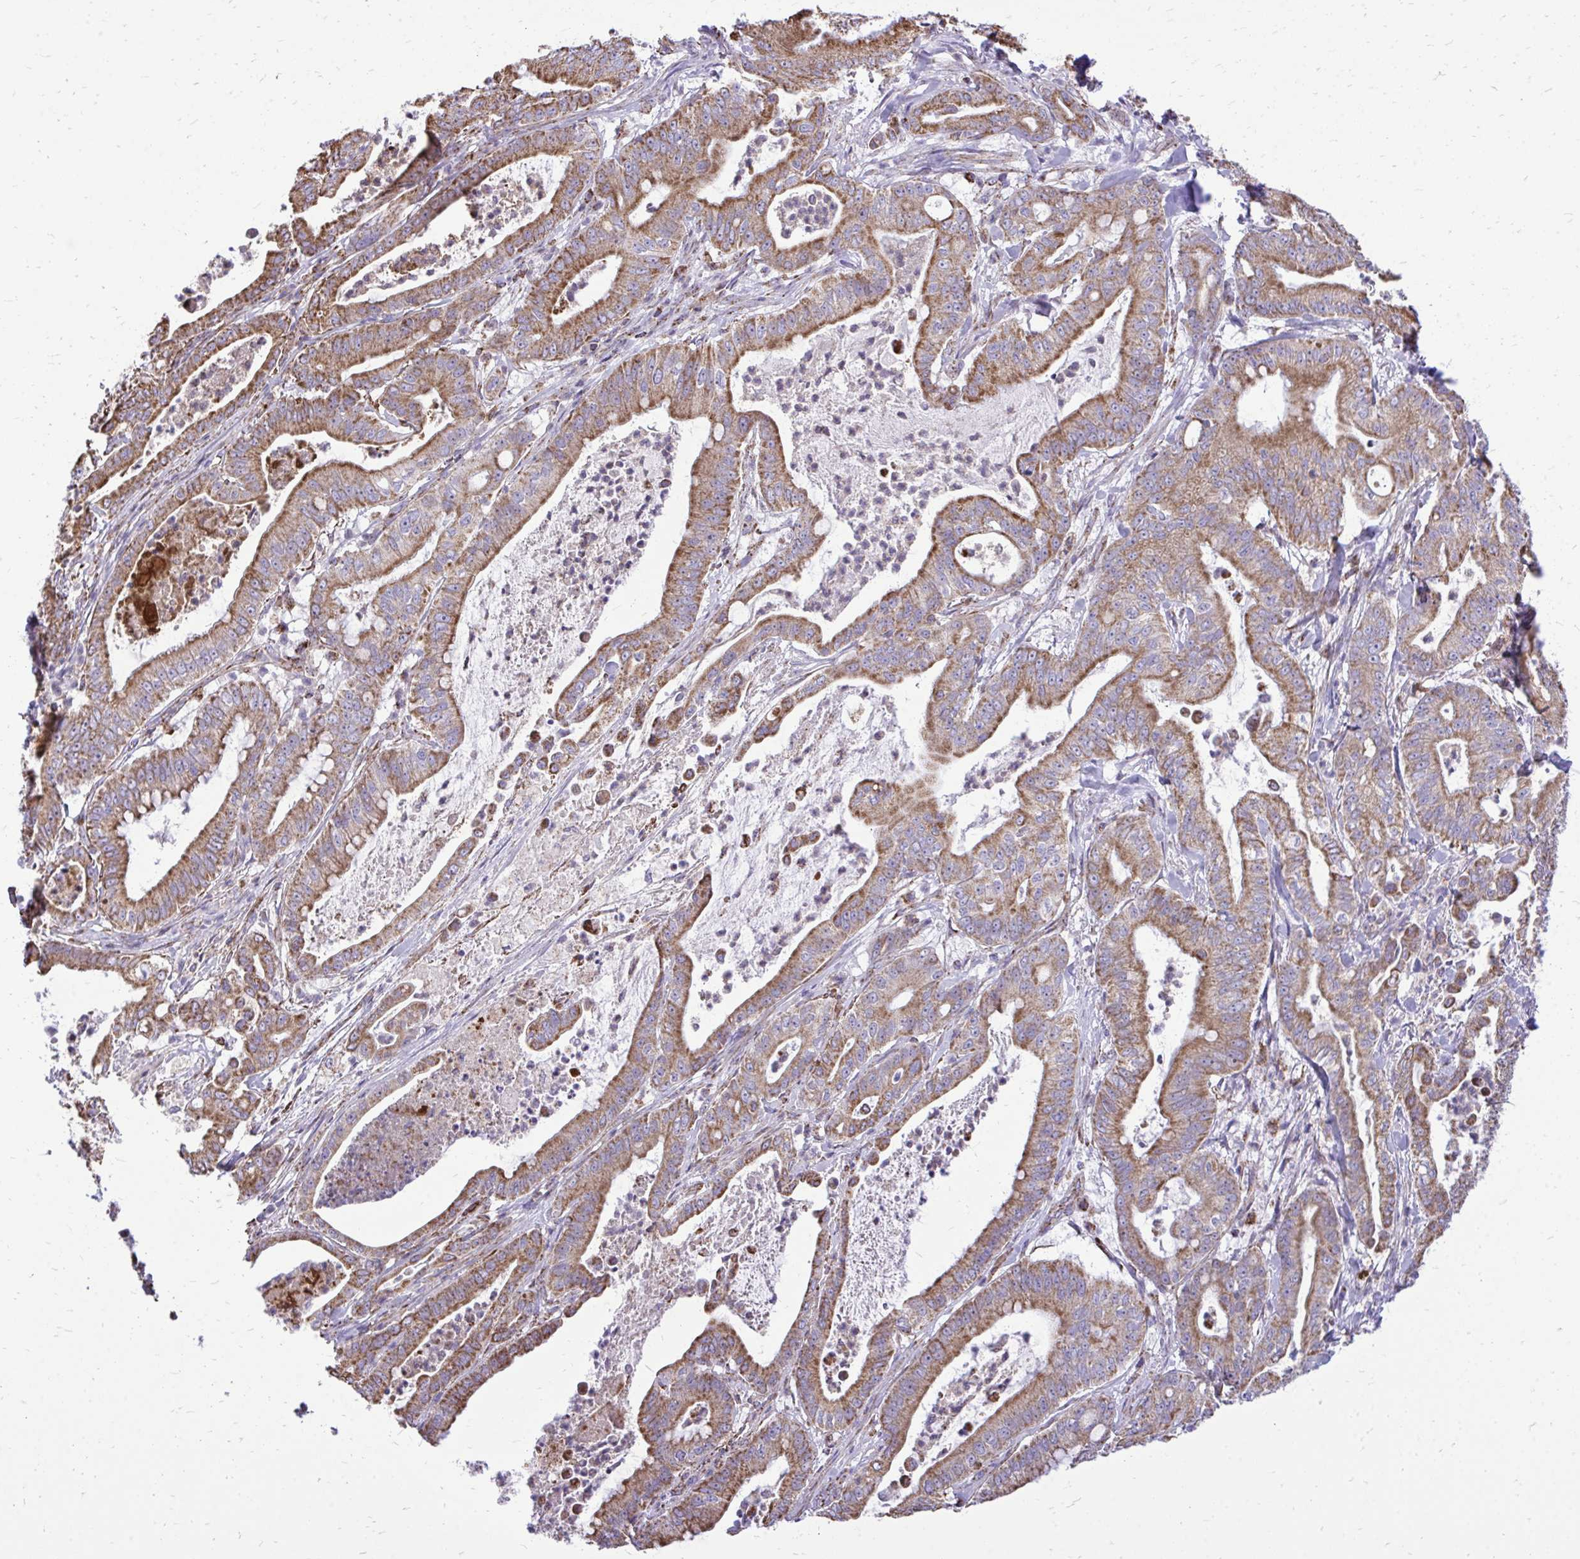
{"staining": {"intensity": "moderate", "quantity": ">75%", "location": "cytoplasmic/membranous"}, "tissue": "pancreatic cancer", "cell_type": "Tumor cells", "image_type": "cancer", "snomed": [{"axis": "morphology", "description": "Adenocarcinoma, NOS"}, {"axis": "topography", "description": "Pancreas"}], "caption": "Human pancreatic cancer (adenocarcinoma) stained with a protein marker shows moderate staining in tumor cells.", "gene": "UBE2C", "patient": {"sex": "male", "age": 71}}